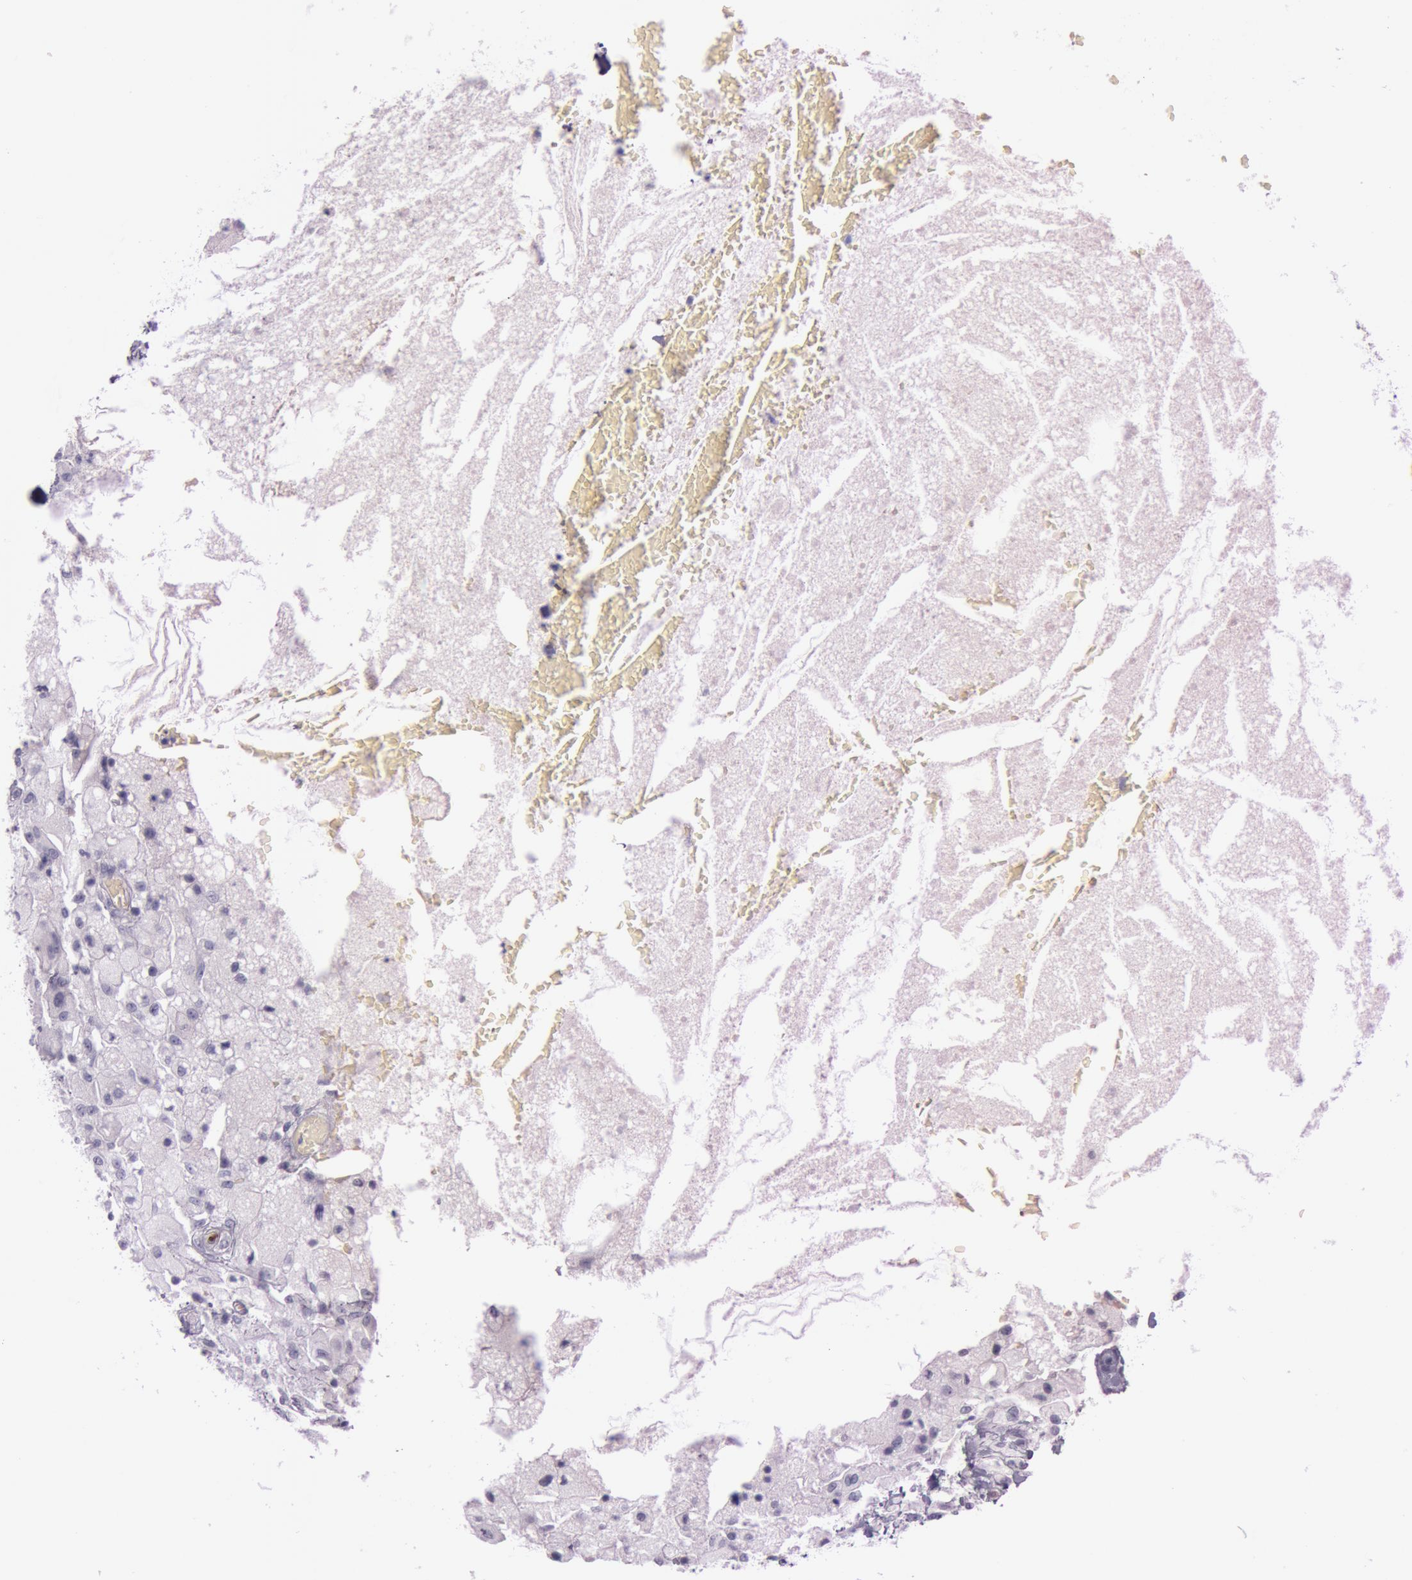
{"staining": {"intensity": "negative", "quantity": "none", "location": "none"}, "tissue": "breast cancer", "cell_type": "Tumor cells", "image_type": "cancer", "snomed": [{"axis": "morphology", "description": "Duct carcinoma"}, {"axis": "topography", "description": "Breast"}], "caption": "Photomicrograph shows no significant protein staining in tumor cells of breast cancer.", "gene": "FOLH1", "patient": {"sex": "female", "age": 27}}